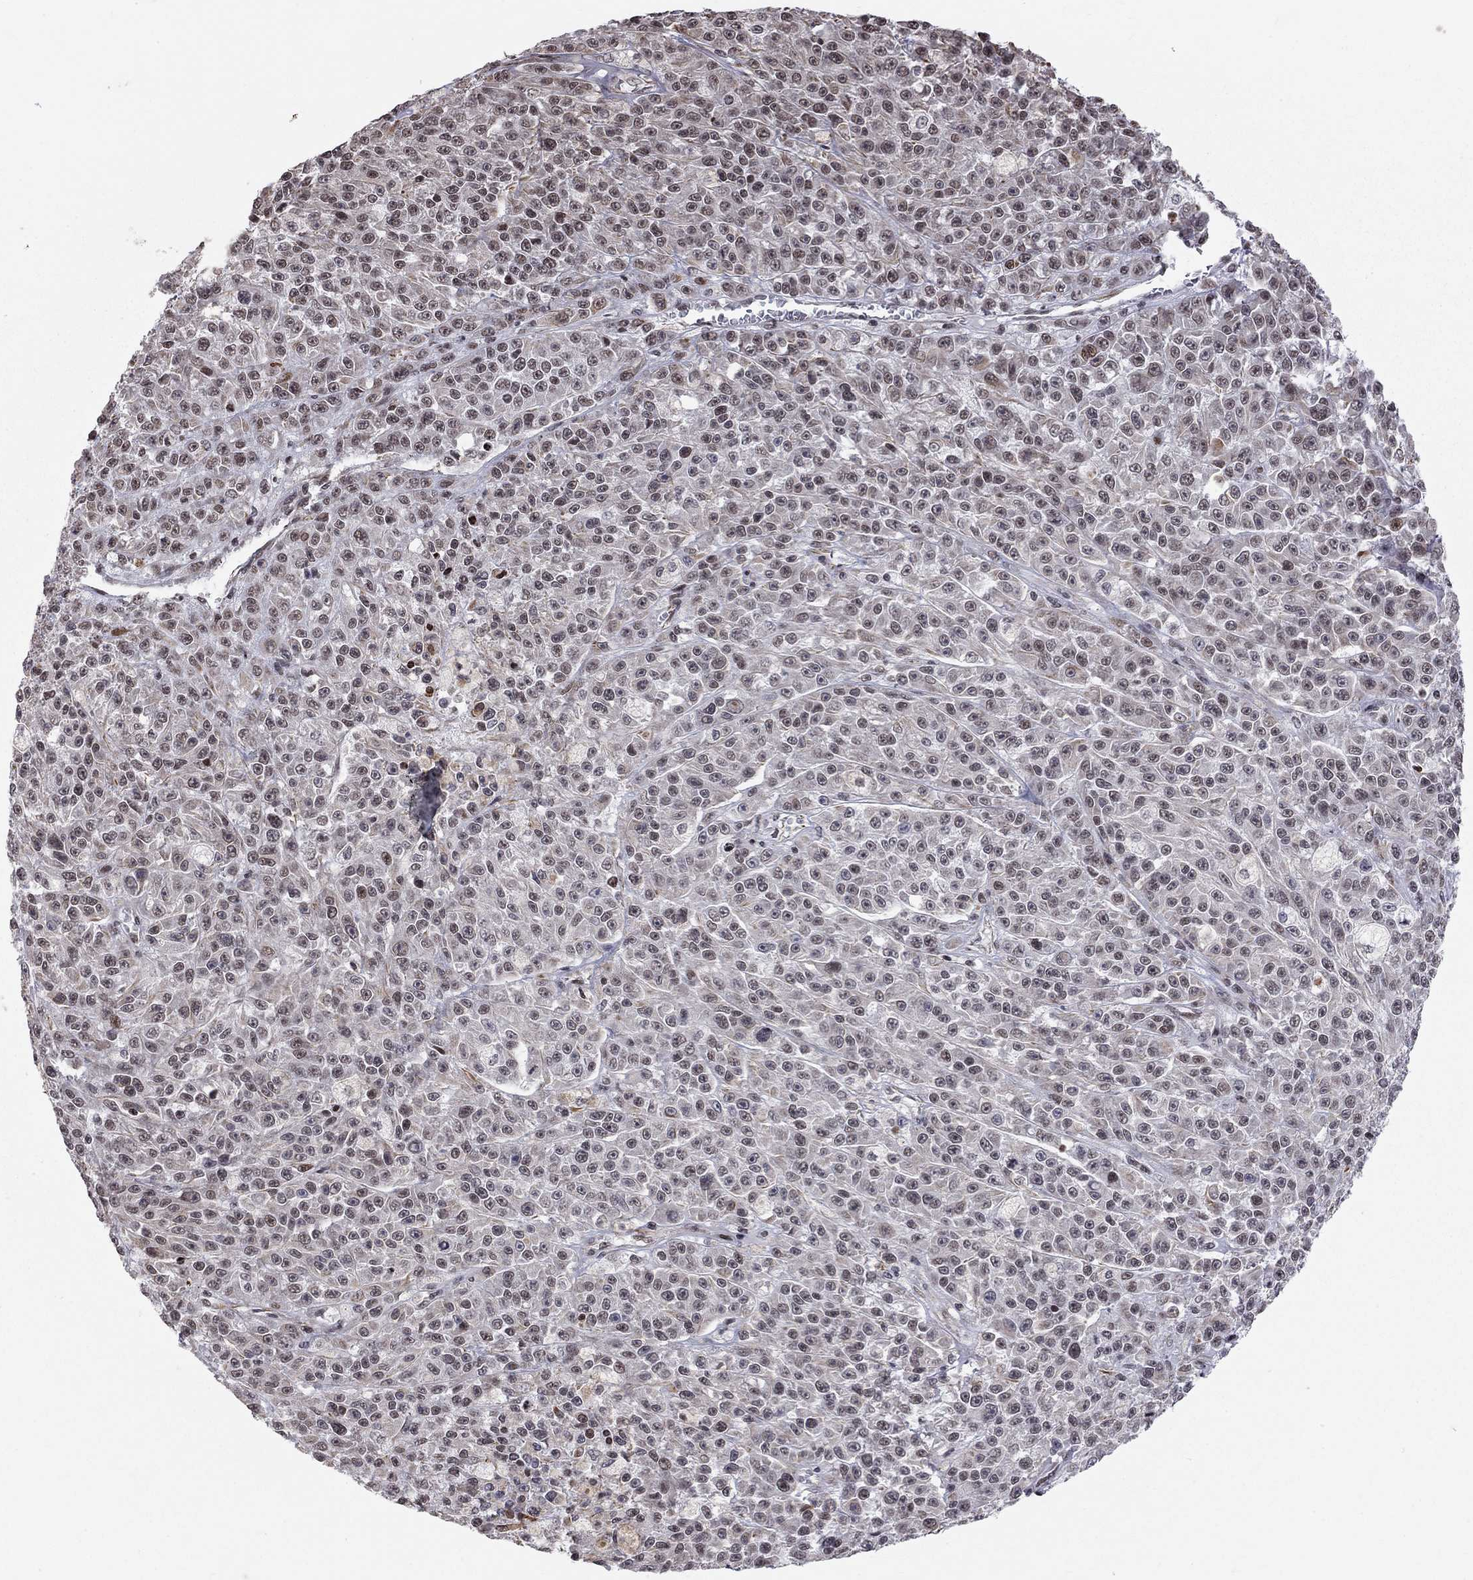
{"staining": {"intensity": "weak", "quantity": "<25%", "location": "cytoplasmic/membranous"}, "tissue": "melanoma", "cell_type": "Tumor cells", "image_type": "cancer", "snomed": [{"axis": "morphology", "description": "Malignant melanoma, NOS"}, {"axis": "topography", "description": "Skin"}], "caption": "Tumor cells show no significant protein positivity in malignant melanoma. (DAB (3,3'-diaminobenzidine) immunohistochemistry, high magnification).", "gene": "MTNR1B", "patient": {"sex": "female", "age": 58}}